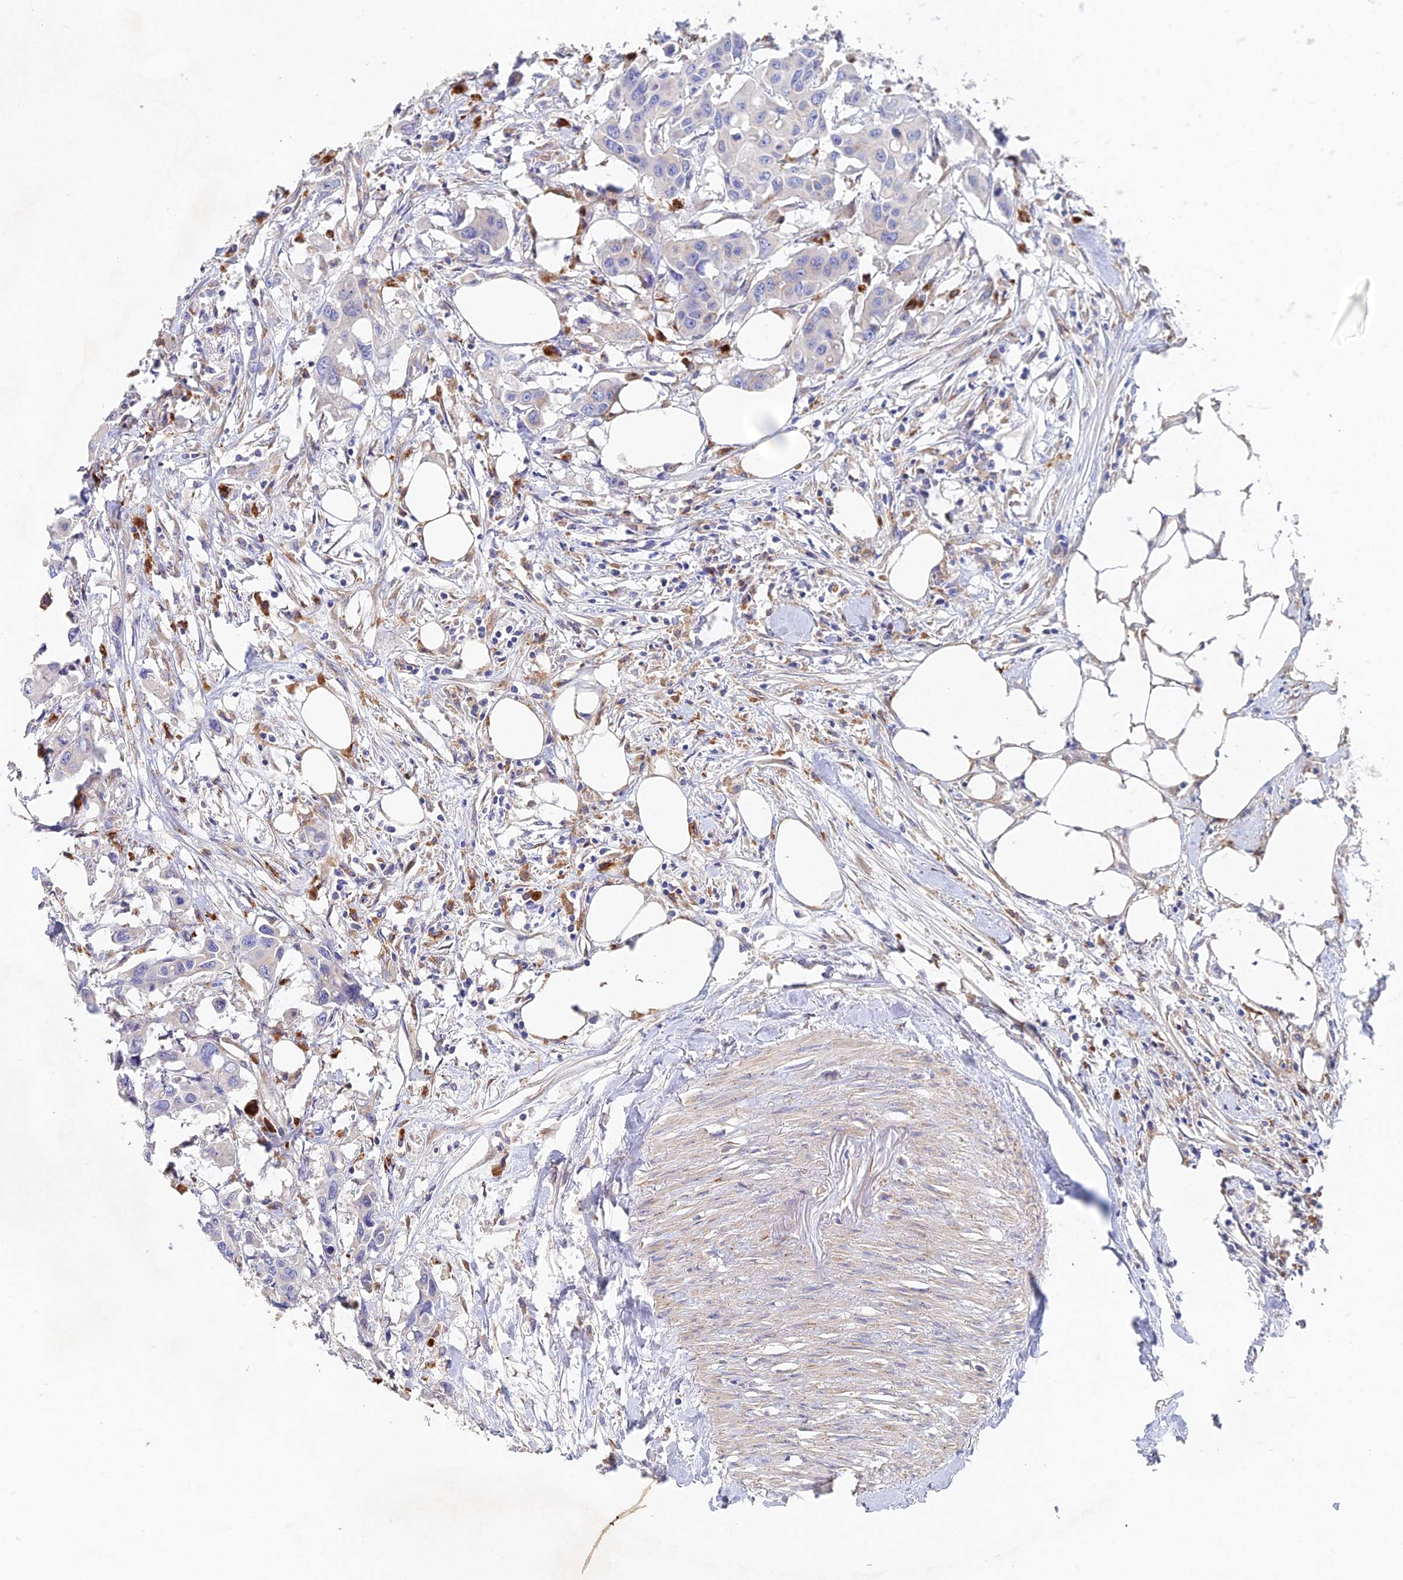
{"staining": {"intensity": "negative", "quantity": "none", "location": "none"}, "tissue": "colorectal cancer", "cell_type": "Tumor cells", "image_type": "cancer", "snomed": [{"axis": "morphology", "description": "Adenocarcinoma, NOS"}, {"axis": "topography", "description": "Colon"}], "caption": "Tumor cells show no significant positivity in colorectal cancer (adenocarcinoma).", "gene": "RPGRIP1L", "patient": {"sex": "male", "age": 77}}